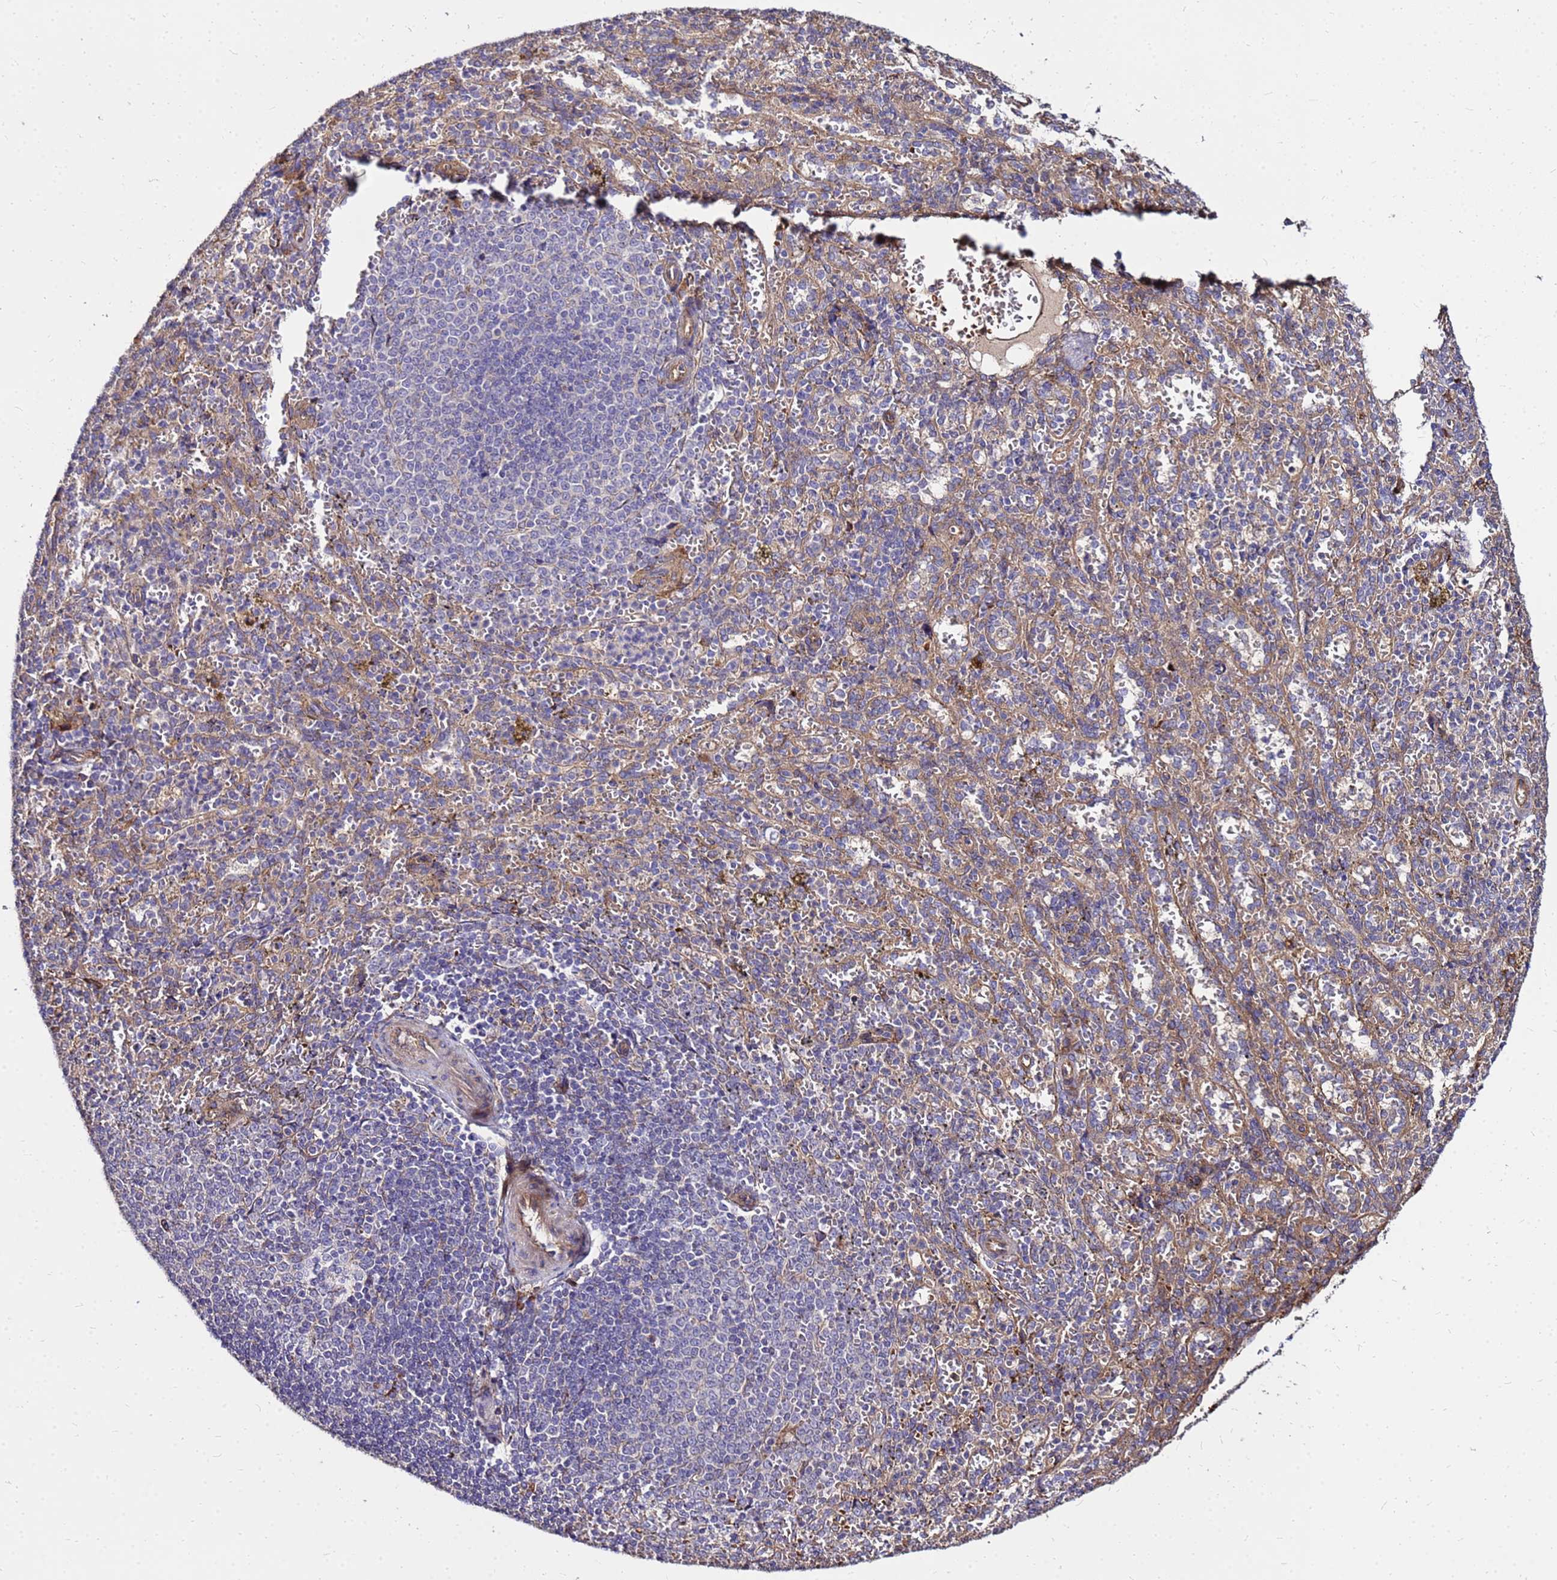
{"staining": {"intensity": "strong", "quantity": "<25%", "location": "cytoplasmic/membranous"}, "tissue": "spleen", "cell_type": "Cells in red pulp", "image_type": "normal", "snomed": [{"axis": "morphology", "description": "Normal tissue, NOS"}, {"axis": "topography", "description": "Spleen"}], "caption": "IHC image of normal spleen stained for a protein (brown), which displays medium levels of strong cytoplasmic/membranous staining in about <25% of cells in red pulp.", "gene": "WWC2", "patient": {"sex": "female", "age": 21}}